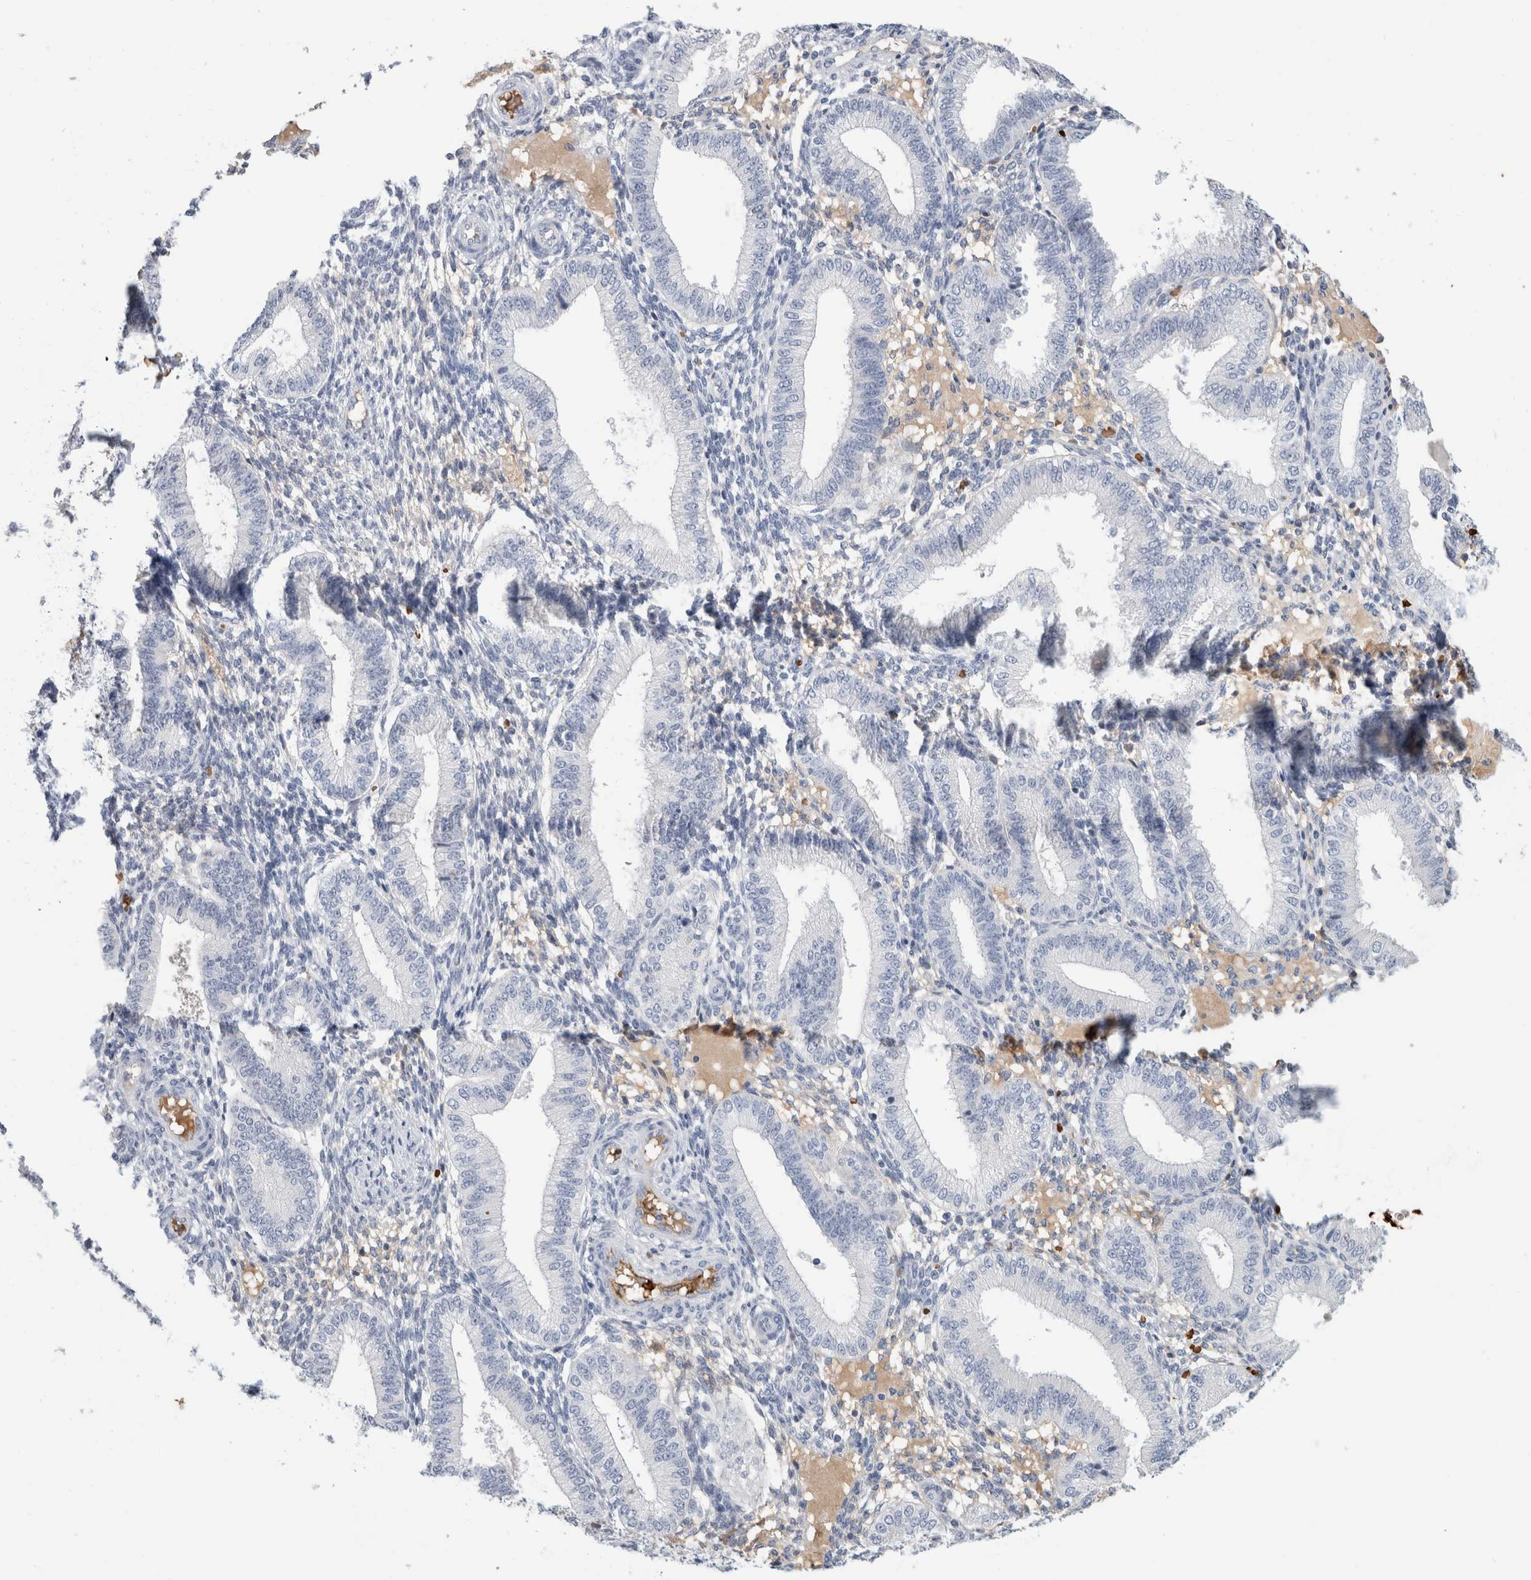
{"staining": {"intensity": "negative", "quantity": "none", "location": "none"}, "tissue": "endometrium", "cell_type": "Cells in endometrial stroma", "image_type": "normal", "snomed": [{"axis": "morphology", "description": "Normal tissue, NOS"}, {"axis": "topography", "description": "Endometrium"}], "caption": "Immunohistochemistry of normal endometrium exhibits no expression in cells in endometrial stroma.", "gene": "CA1", "patient": {"sex": "female", "age": 39}}